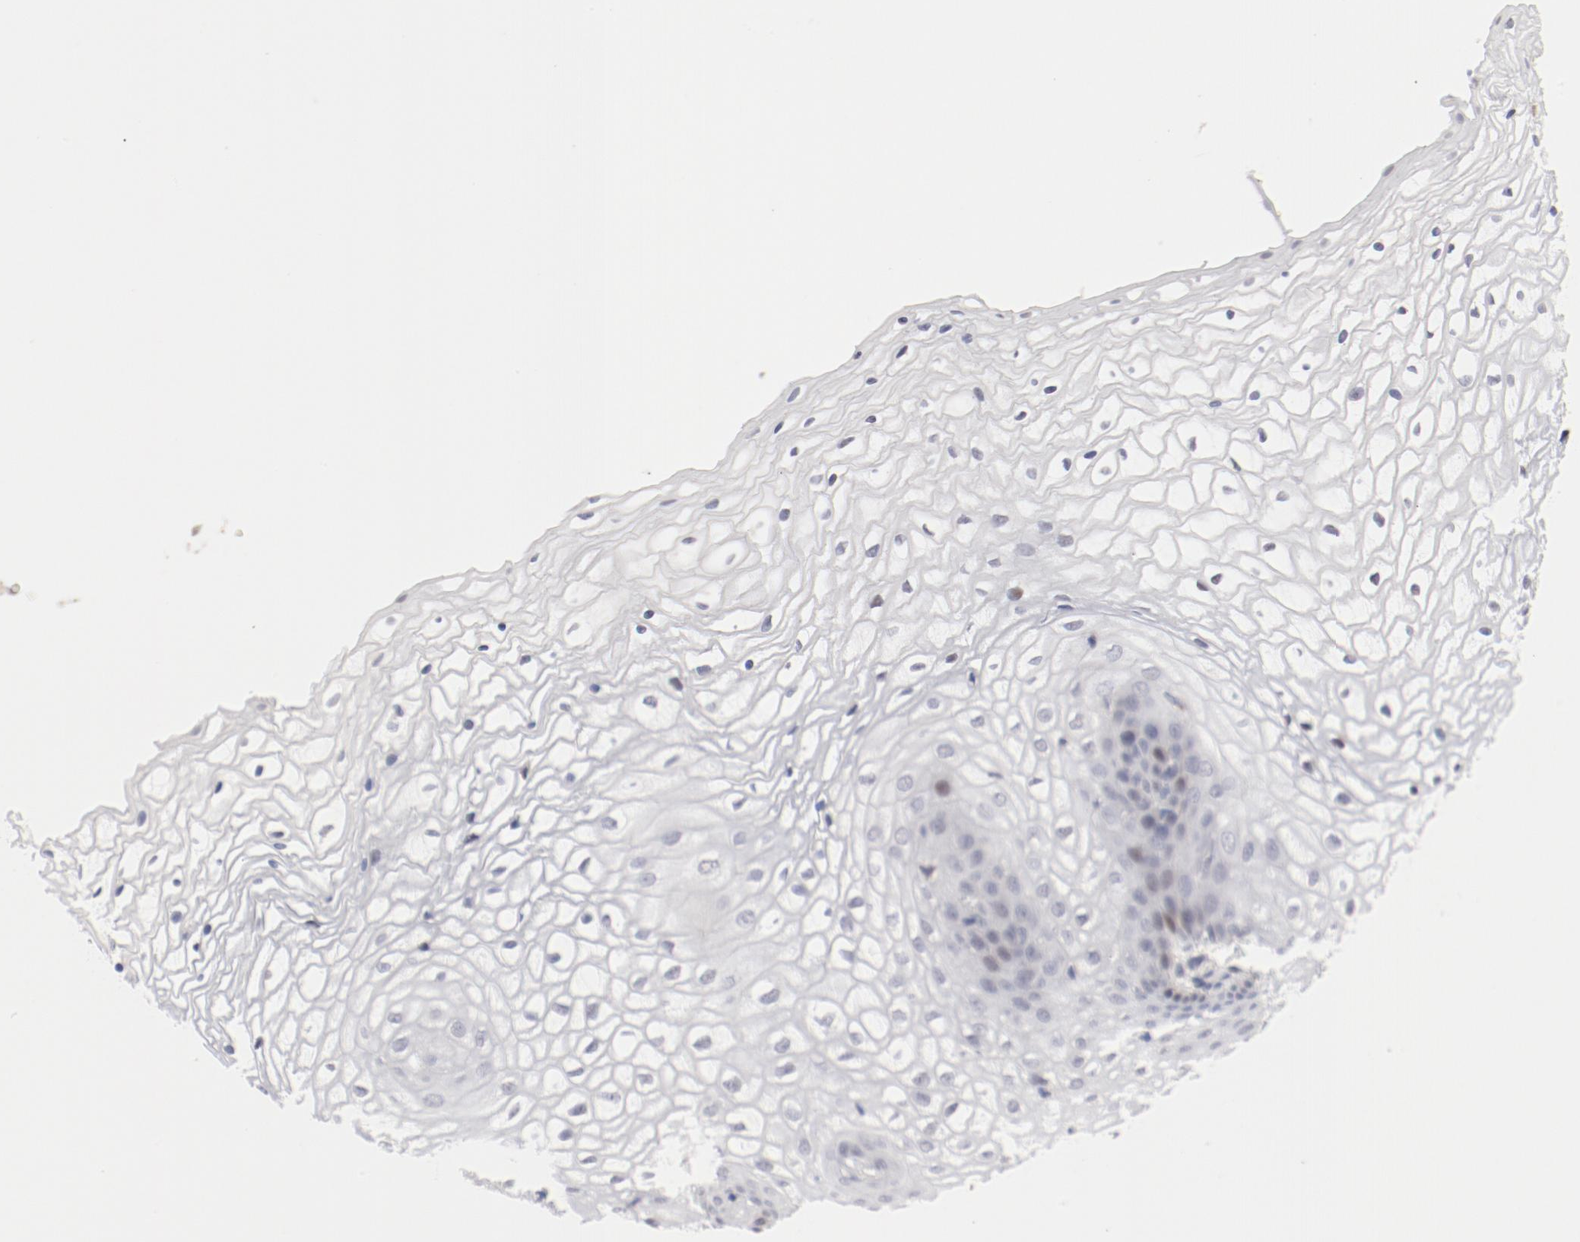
{"staining": {"intensity": "negative", "quantity": "none", "location": "none"}, "tissue": "vagina", "cell_type": "Squamous epithelial cells", "image_type": "normal", "snomed": [{"axis": "morphology", "description": "Normal tissue, NOS"}, {"axis": "topography", "description": "Vagina"}], "caption": "Protein analysis of normal vagina displays no significant positivity in squamous epithelial cells.", "gene": "FSCB", "patient": {"sex": "female", "age": 34}}